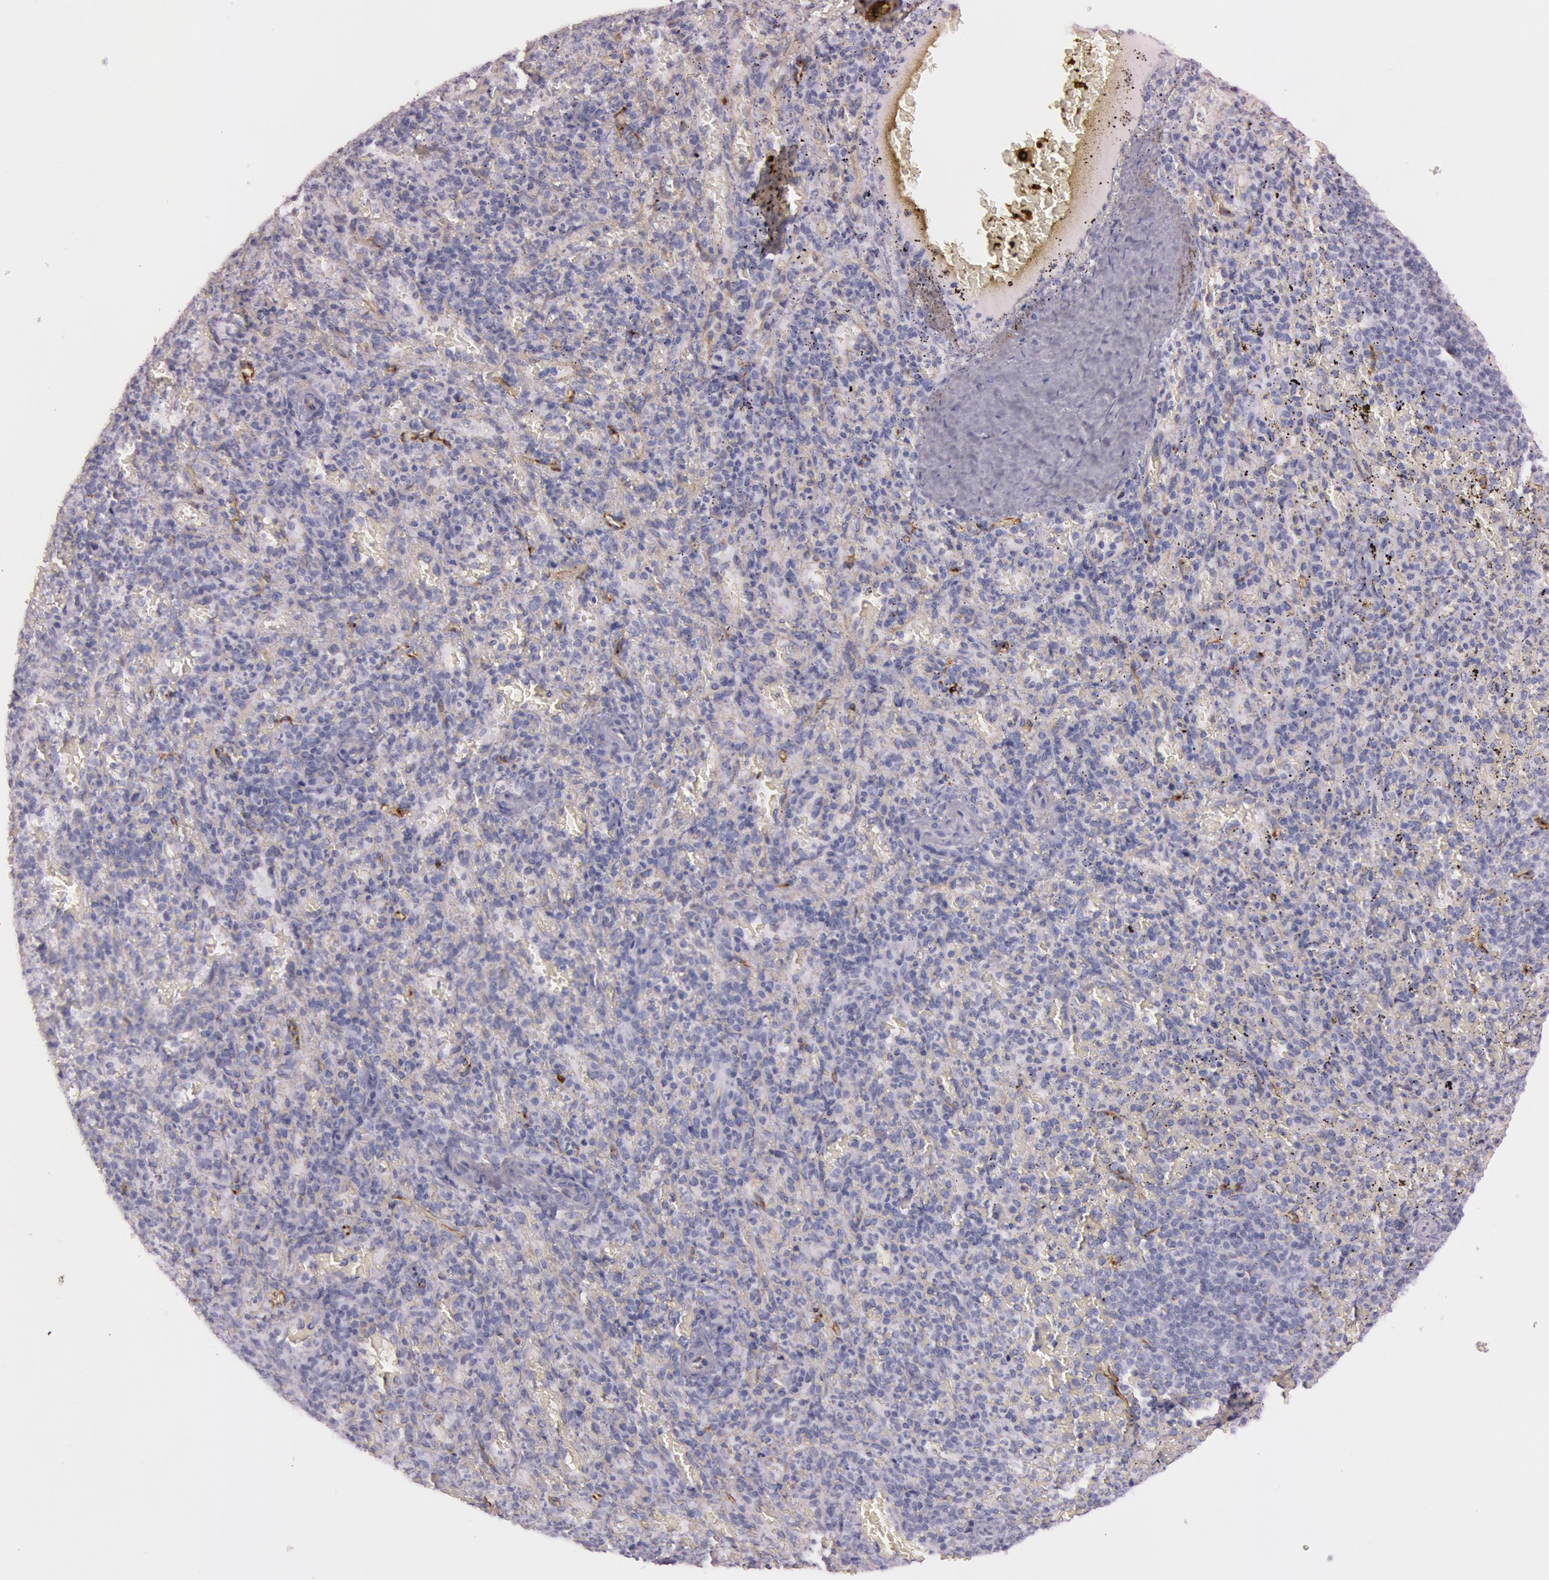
{"staining": {"intensity": "negative", "quantity": "none", "location": "none"}, "tissue": "spleen", "cell_type": "Cells in red pulp", "image_type": "normal", "snomed": [{"axis": "morphology", "description": "Normal tissue, NOS"}, {"axis": "topography", "description": "Spleen"}], "caption": "The photomicrograph reveals no staining of cells in red pulp in normal spleen.", "gene": "FOLH1", "patient": {"sex": "female", "age": 50}}